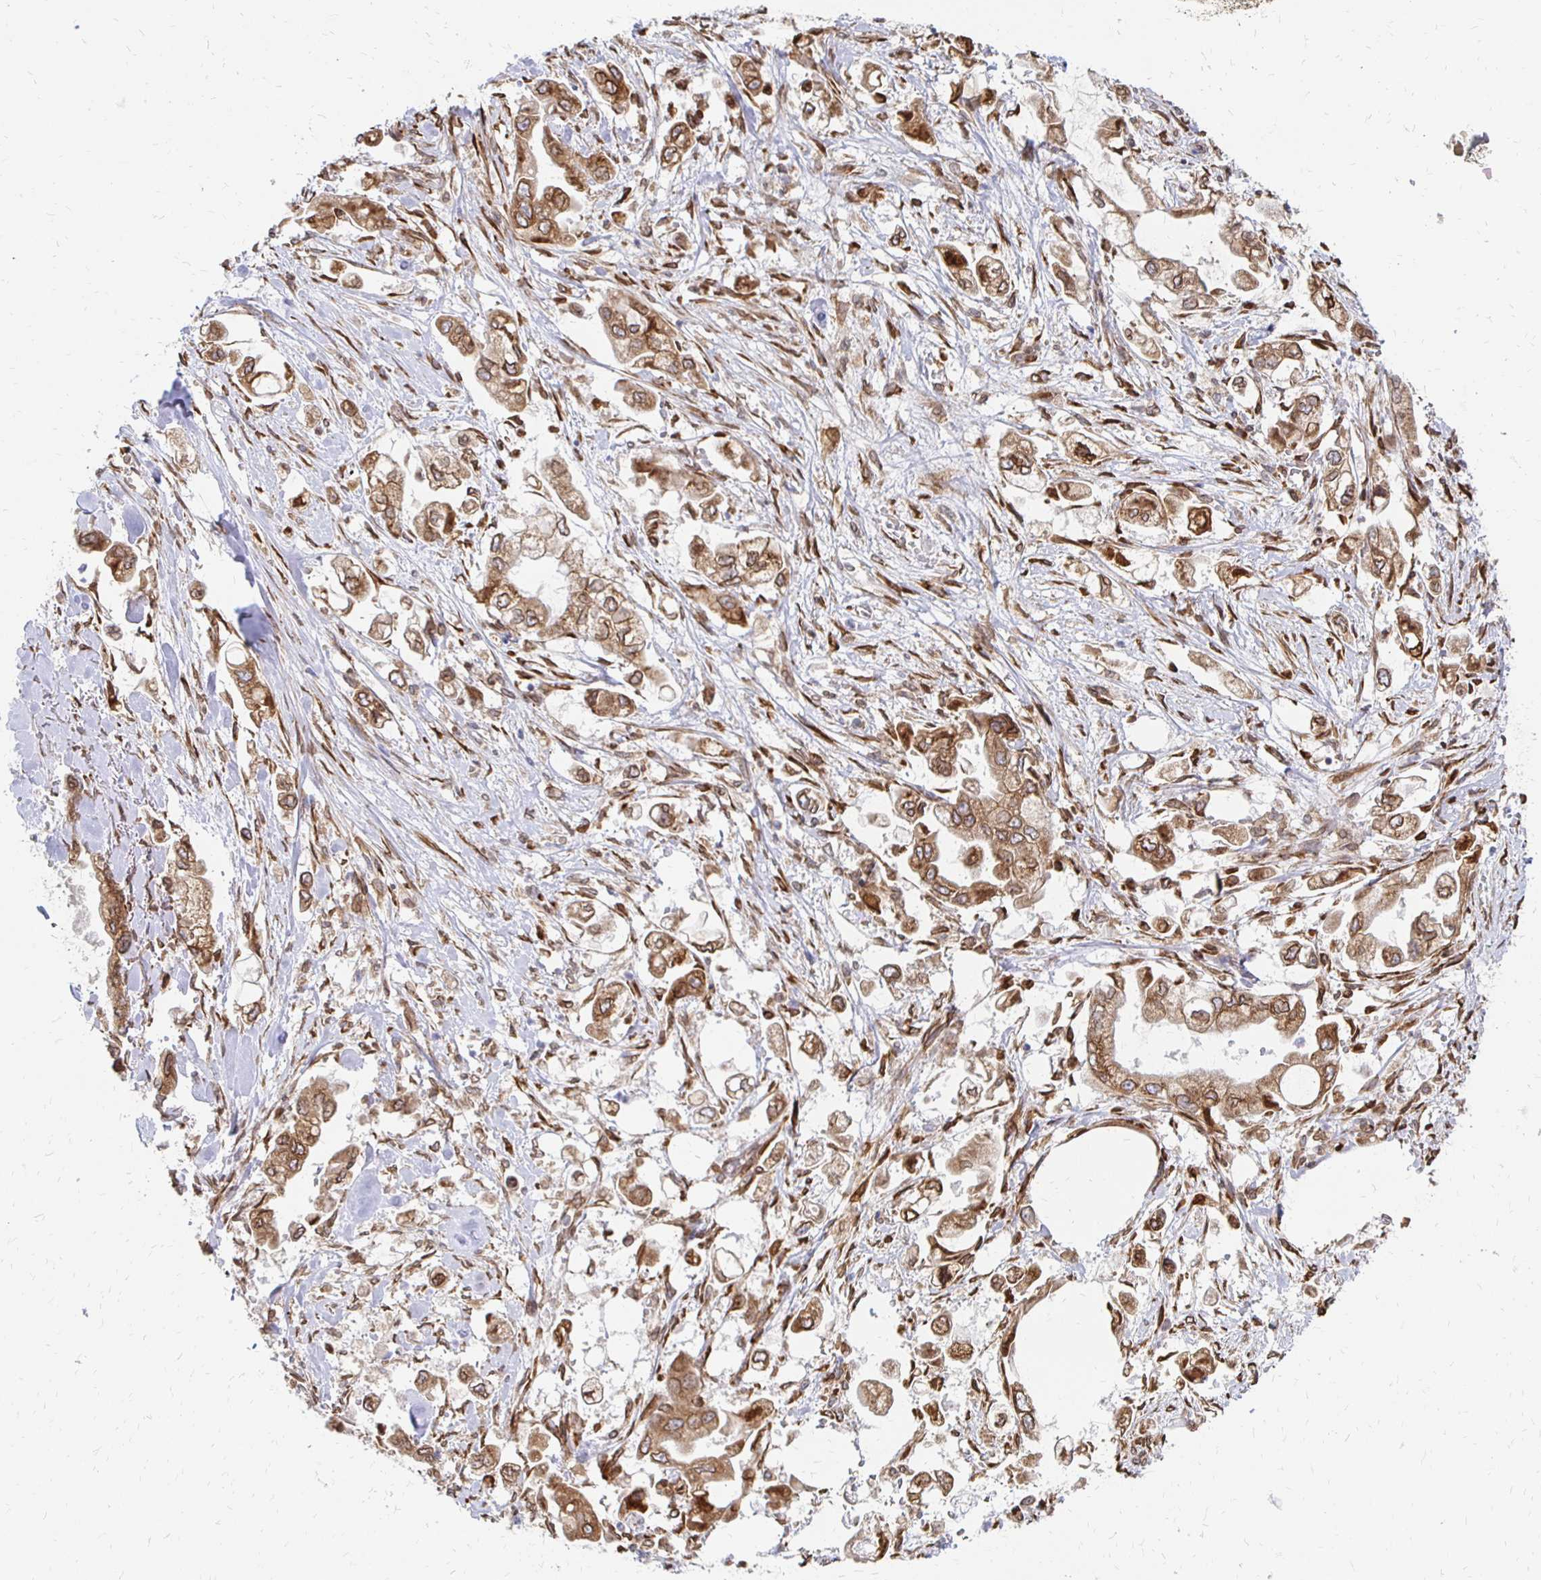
{"staining": {"intensity": "moderate", "quantity": ">75%", "location": "cytoplasmic/membranous,nuclear"}, "tissue": "stomach cancer", "cell_type": "Tumor cells", "image_type": "cancer", "snomed": [{"axis": "morphology", "description": "Adenocarcinoma, NOS"}, {"axis": "topography", "description": "Stomach"}], "caption": "Approximately >75% of tumor cells in adenocarcinoma (stomach) show moderate cytoplasmic/membranous and nuclear protein staining as visualized by brown immunohistochemical staining.", "gene": "PELI3", "patient": {"sex": "male", "age": 62}}